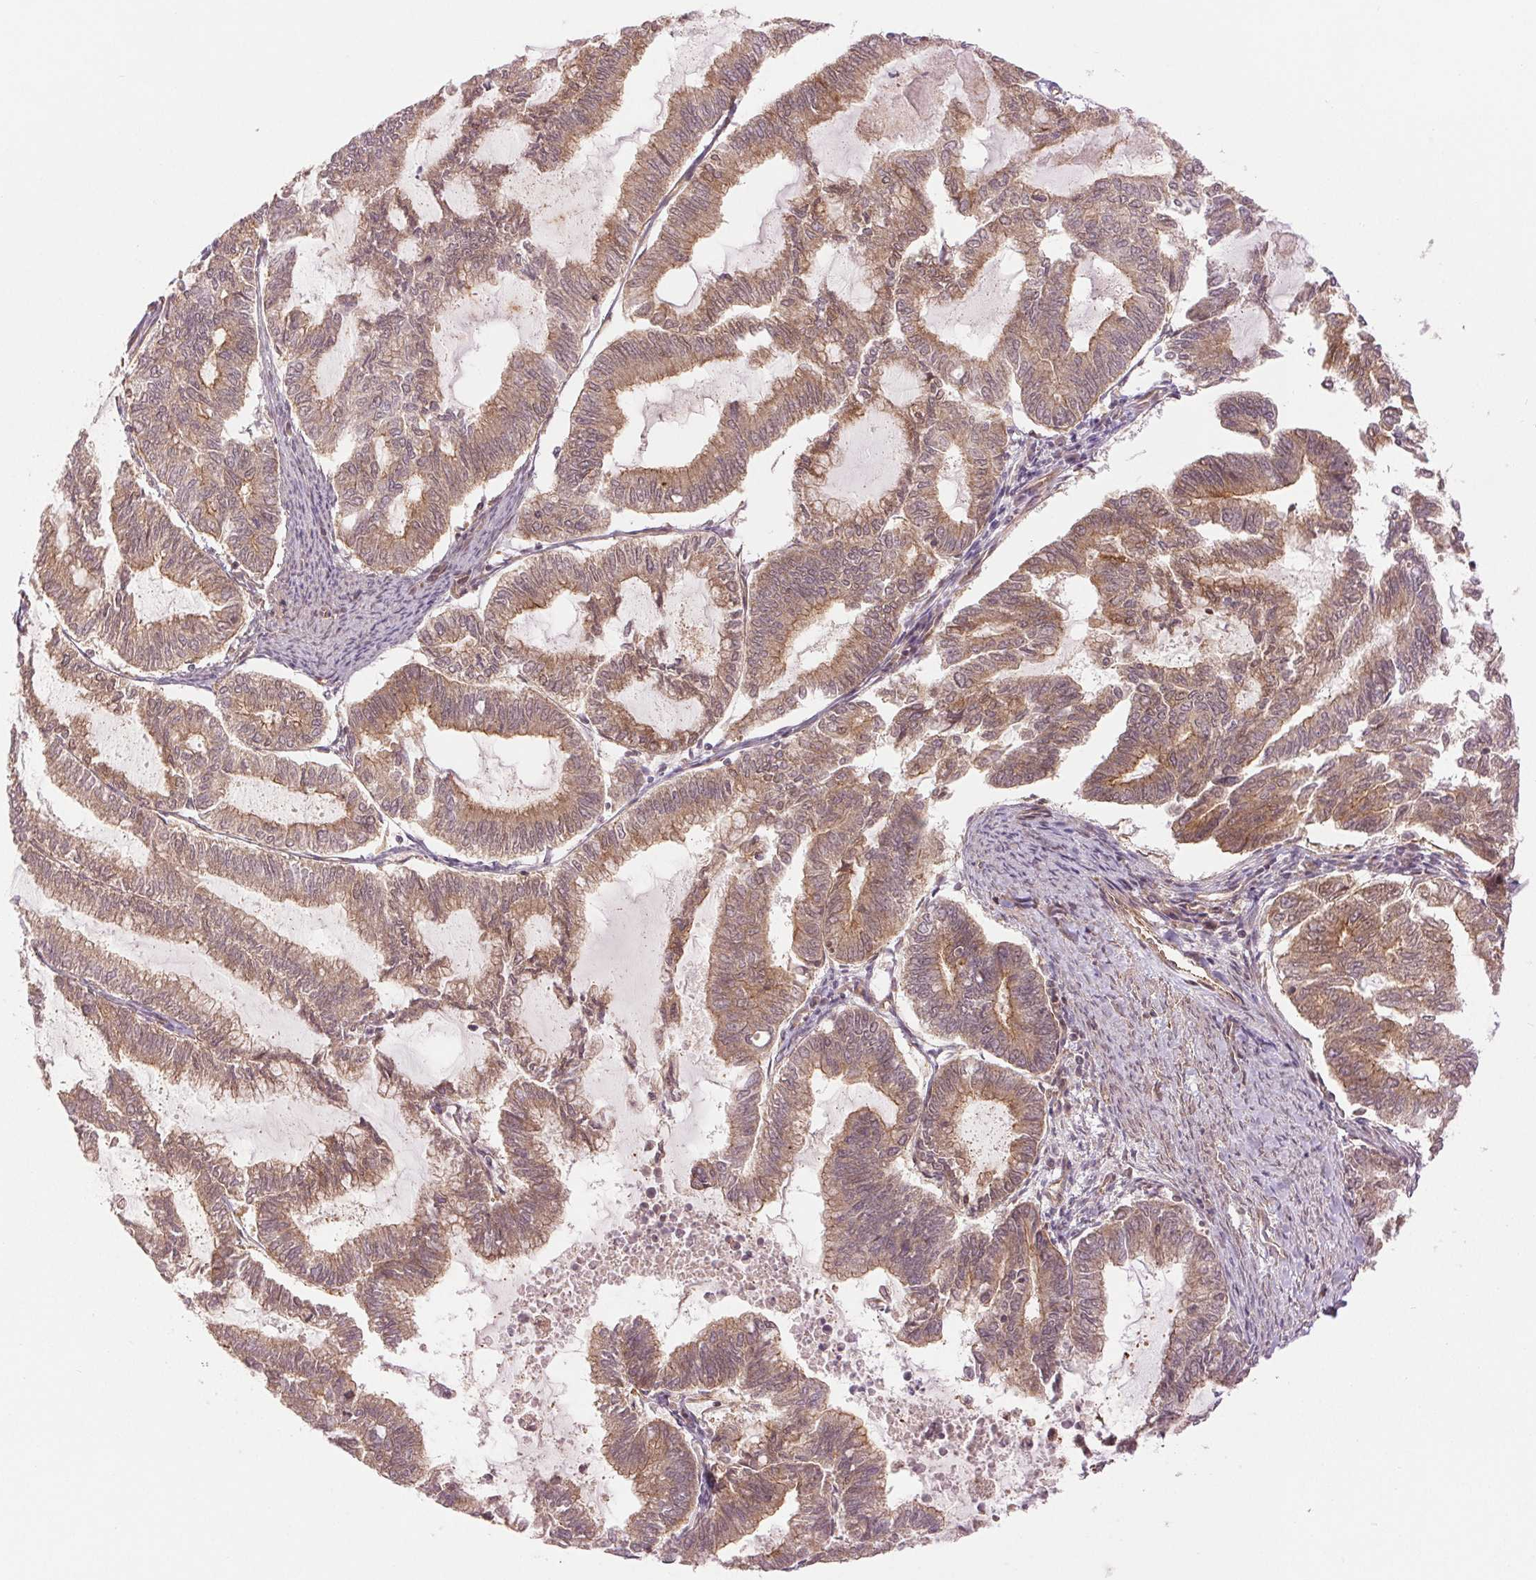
{"staining": {"intensity": "moderate", "quantity": ">75%", "location": "cytoplasmic/membranous"}, "tissue": "endometrial cancer", "cell_type": "Tumor cells", "image_type": "cancer", "snomed": [{"axis": "morphology", "description": "Adenocarcinoma, NOS"}, {"axis": "topography", "description": "Endometrium"}], "caption": "Adenocarcinoma (endometrial) stained with DAB (3,3'-diaminobenzidine) IHC exhibits medium levels of moderate cytoplasmic/membranous staining in approximately >75% of tumor cells.", "gene": "STARD7", "patient": {"sex": "female", "age": 79}}